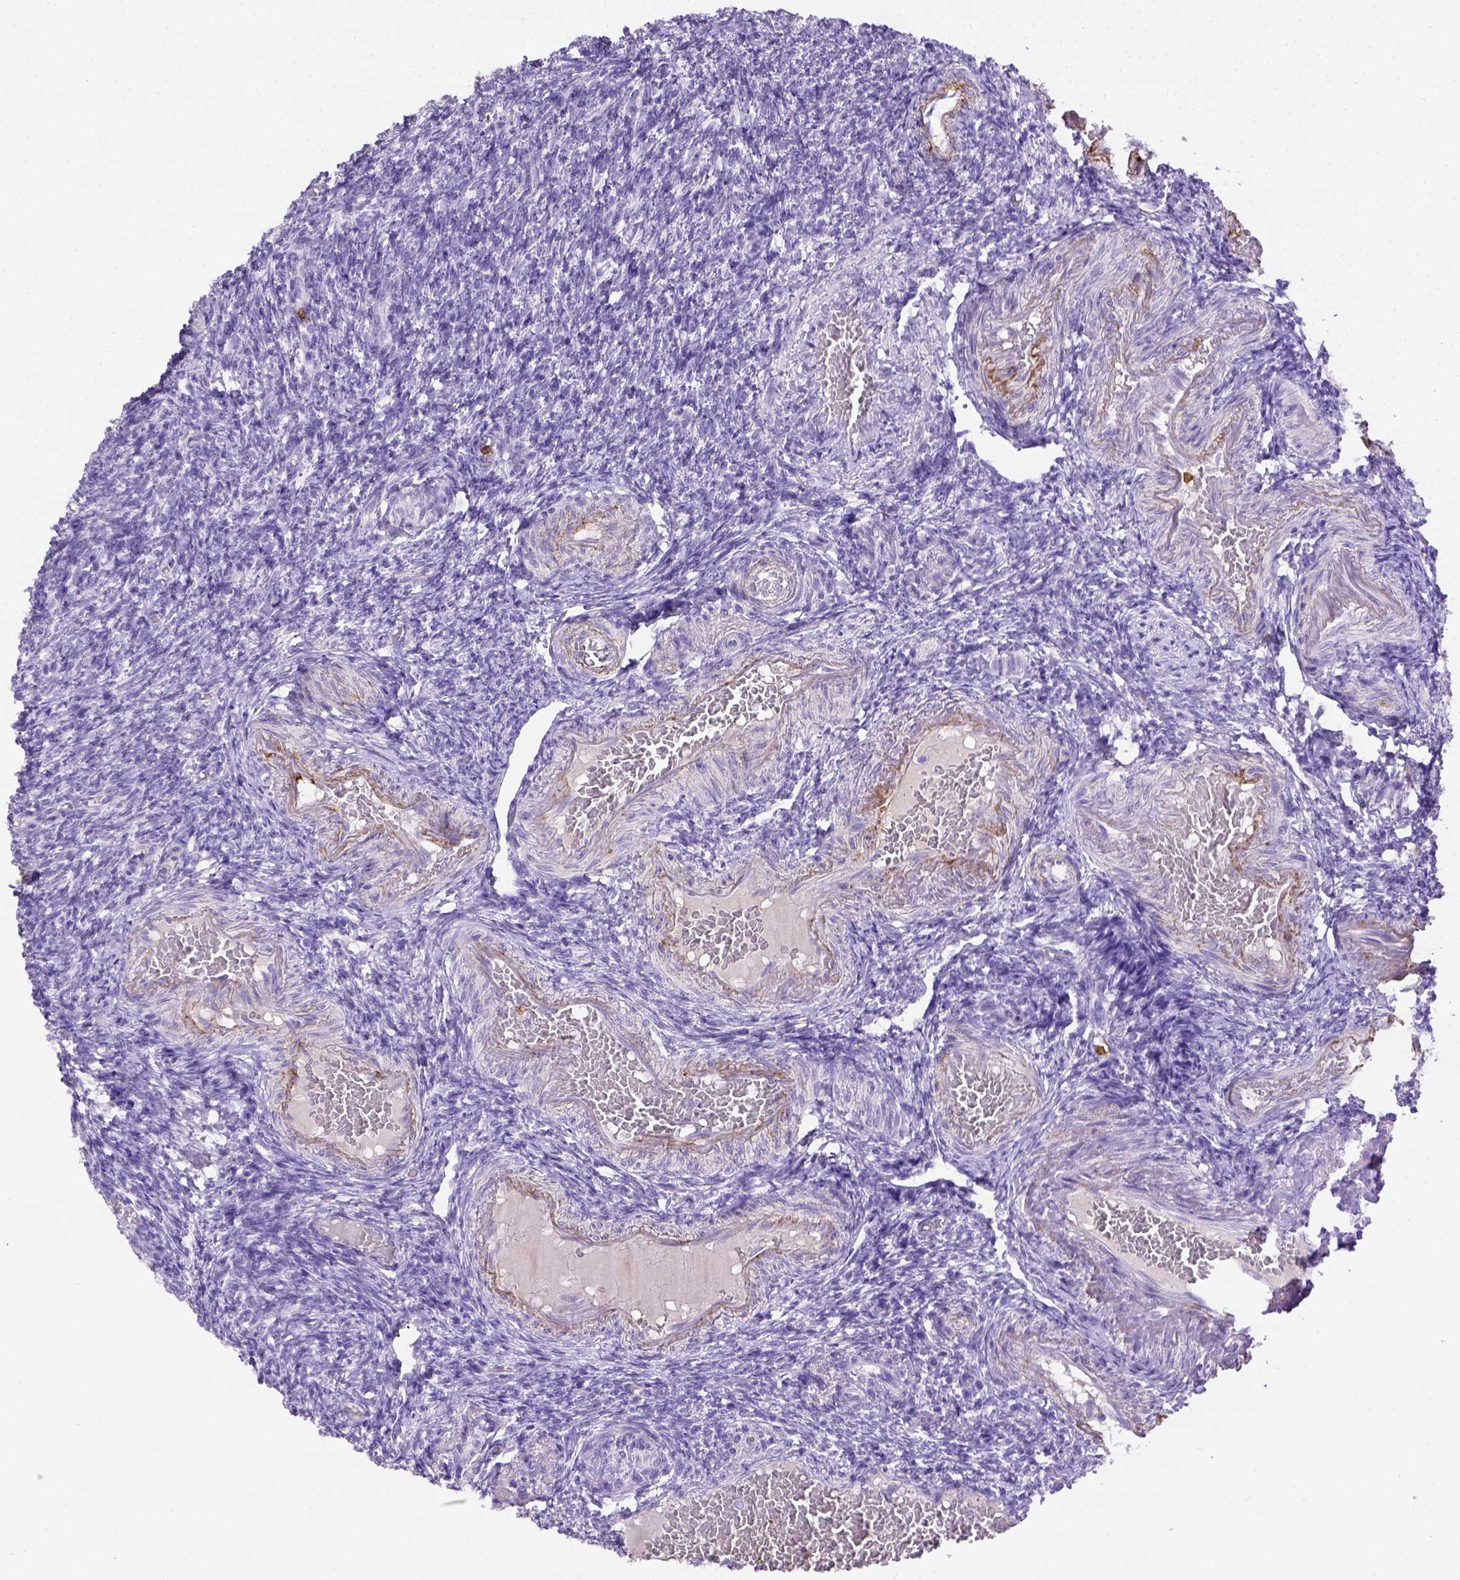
{"staining": {"intensity": "negative", "quantity": "none", "location": "none"}, "tissue": "ovary", "cell_type": "Follicle cells", "image_type": "normal", "snomed": [{"axis": "morphology", "description": "Normal tissue, NOS"}, {"axis": "topography", "description": "Ovary"}], "caption": "An IHC photomicrograph of unremarkable ovary is shown. There is no staining in follicle cells of ovary.", "gene": "B3GAT1", "patient": {"sex": "female", "age": 39}}